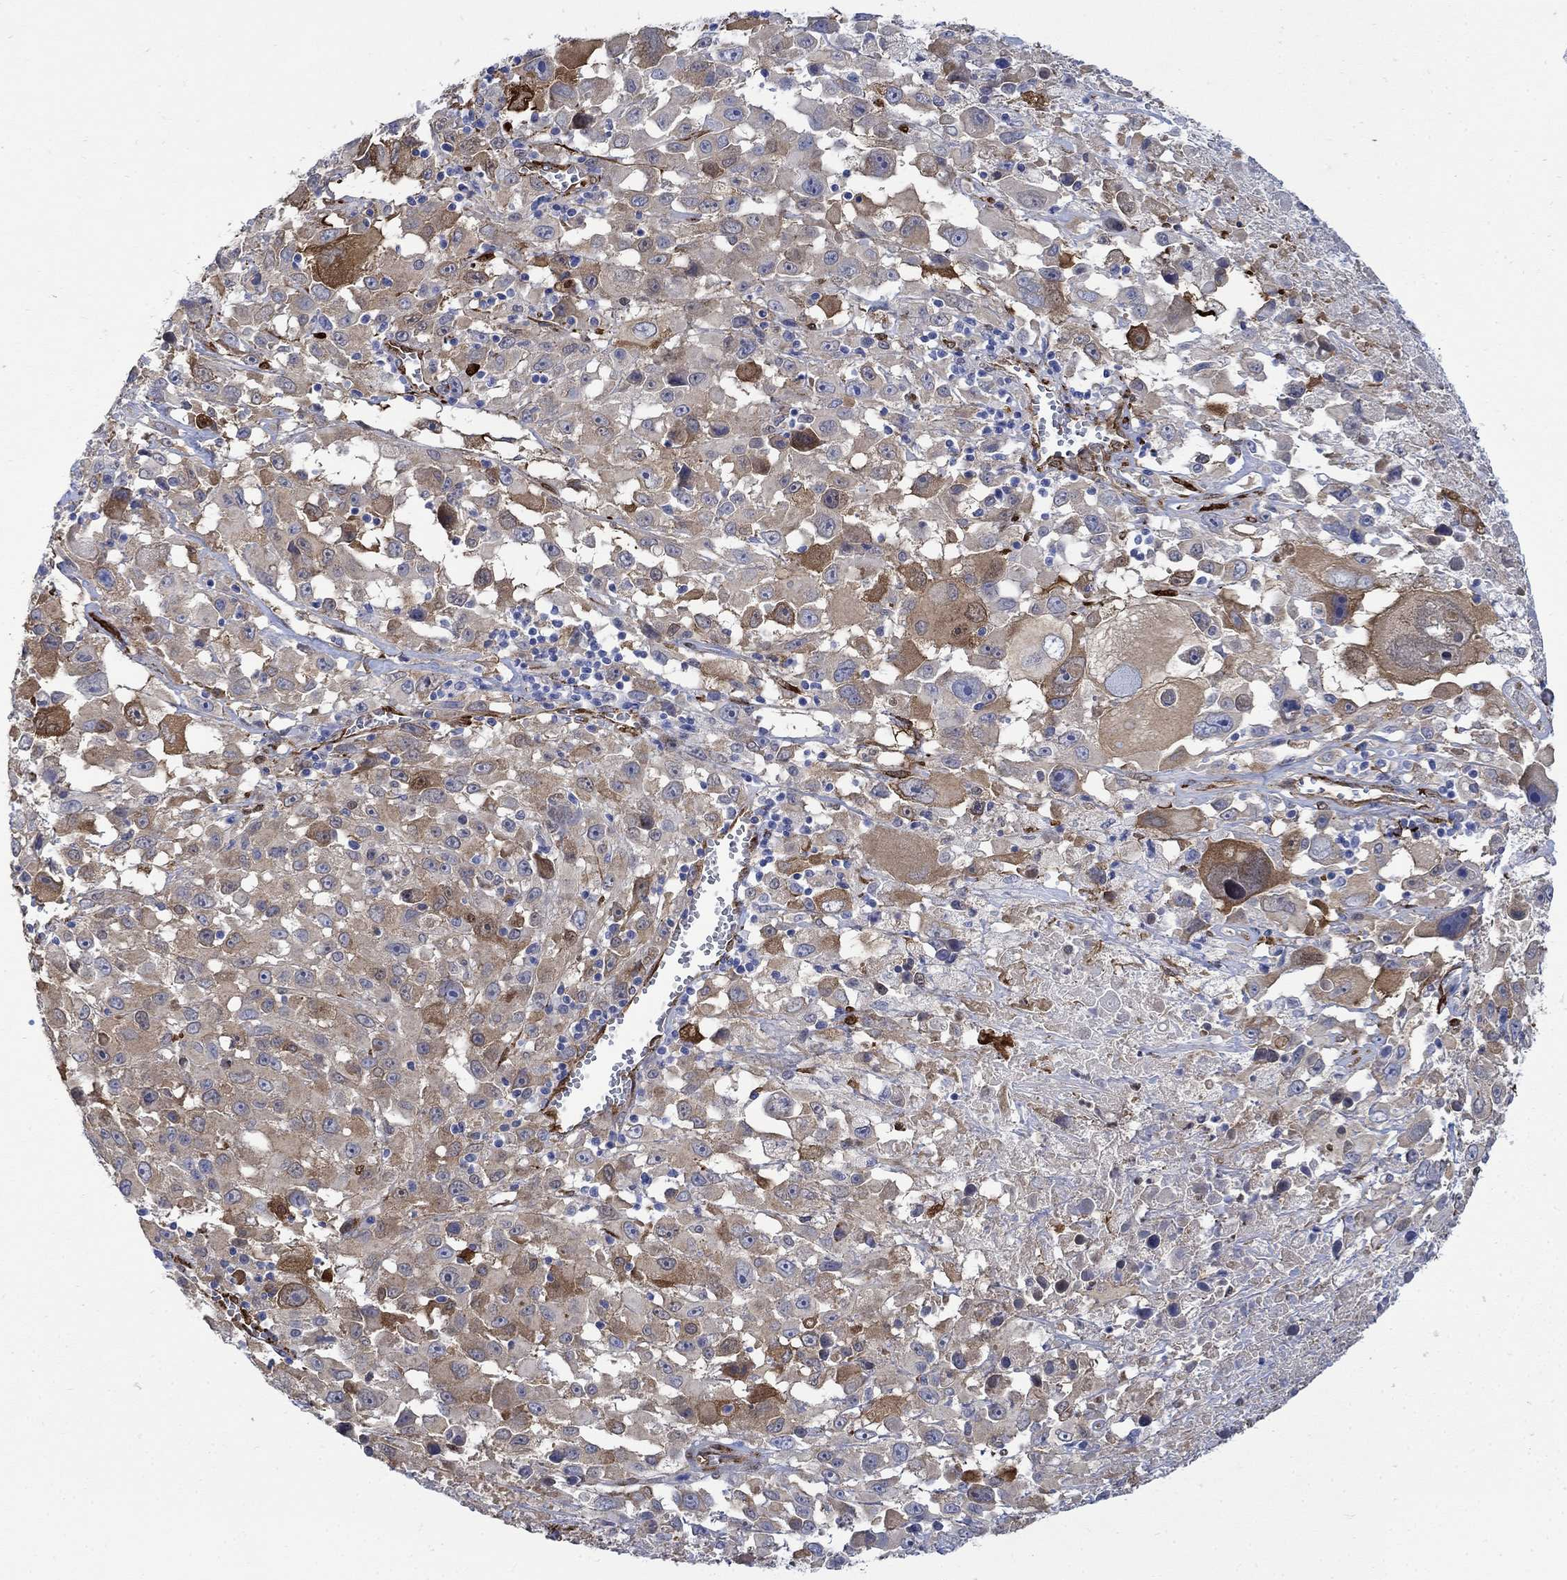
{"staining": {"intensity": "strong", "quantity": "<25%", "location": "cytoplasmic/membranous"}, "tissue": "melanoma", "cell_type": "Tumor cells", "image_type": "cancer", "snomed": [{"axis": "morphology", "description": "Malignant melanoma, Metastatic site"}, {"axis": "topography", "description": "Lymph node"}], "caption": "IHC staining of melanoma, which exhibits medium levels of strong cytoplasmic/membranous staining in approximately <25% of tumor cells indicating strong cytoplasmic/membranous protein staining. The staining was performed using DAB (3,3'-diaminobenzidine) (brown) for protein detection and nuclei were counterstained in hematoxylin (blue).", "gene": "TGM2", "patient": {"sex": "male", "age": 50}}